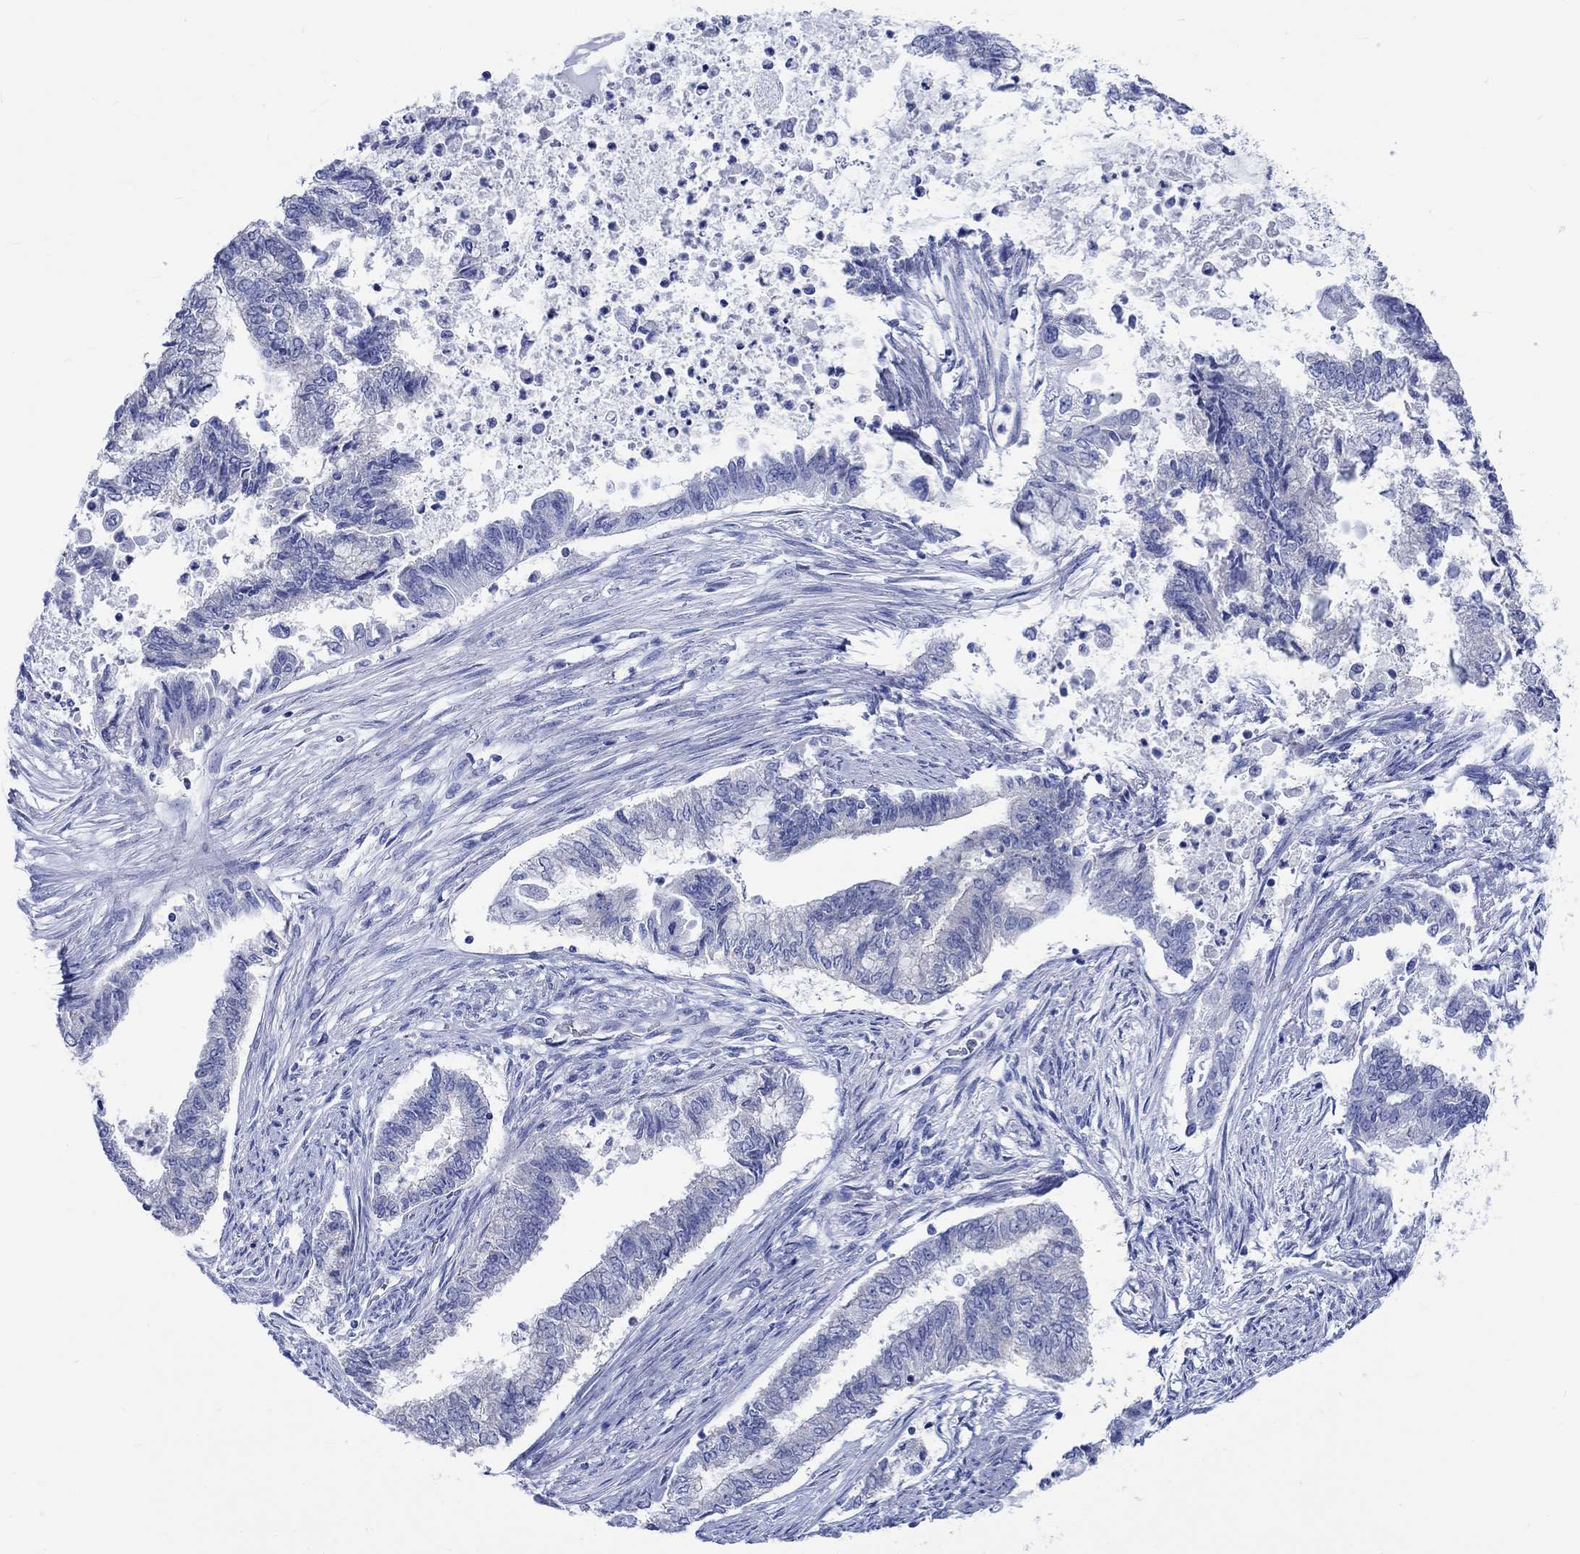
{"staining": {"intensity": "negative", "quantity": "none", "location": "none"}, "tissue": "endometrial cancer", "cell_type": "Tumor cells", "image_type": "cancer", "snomed": [{"axis": "morphology", "description": "Adenocarcinoma, NOS"}, {"axis": "topography", "description": "Endometrium"}], "caption": "This micrograph is of endometrial cancer (adenocarcinoma) stained with IHC to label a protein in brown with the nuclei are counter-stained blue. There is no staining in tumor cells.", "gene": "PTPRN2", "patient": {"sex": "female", "age": 65}}